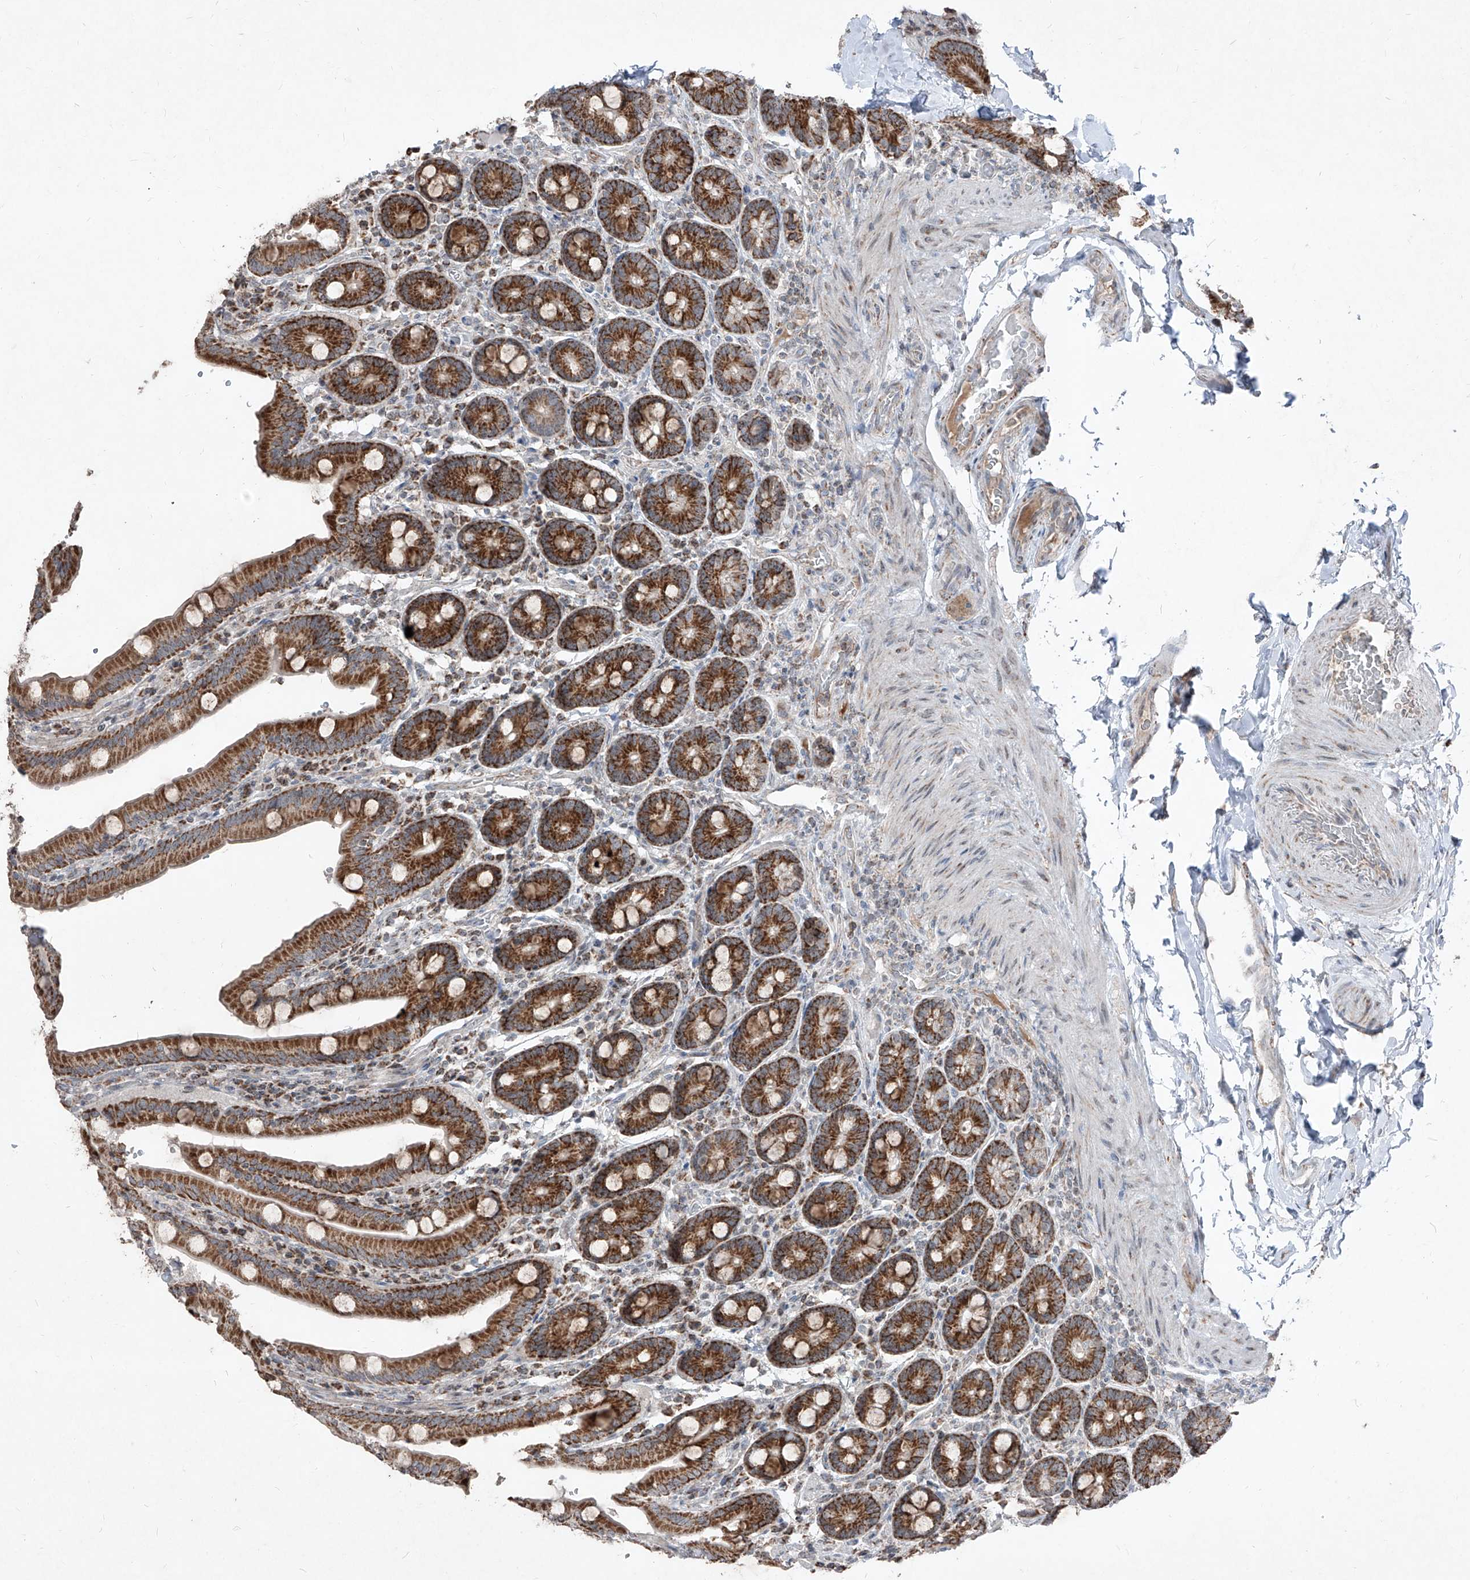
{"staining": {"intensity": "strong", "quantity": ">75%", "location": "cytoplasmic/membranous"}, "tissue": "duodenum", "cell_type": "Glandular cells", "image_type": "normal", "snomed": [{"axis": "morphology", "description": "Normal tissue, NOS"}, {"axis": "topography", "description": "Duodenum"}], "caption": "DAB immunohistochemical staining of normal duodenum shows strong cytoplasmic/membranous protein staining in about >75% of glandular cells.", "gene": "NDUFB3", "patient": {"sex": "female", "age": 62}}